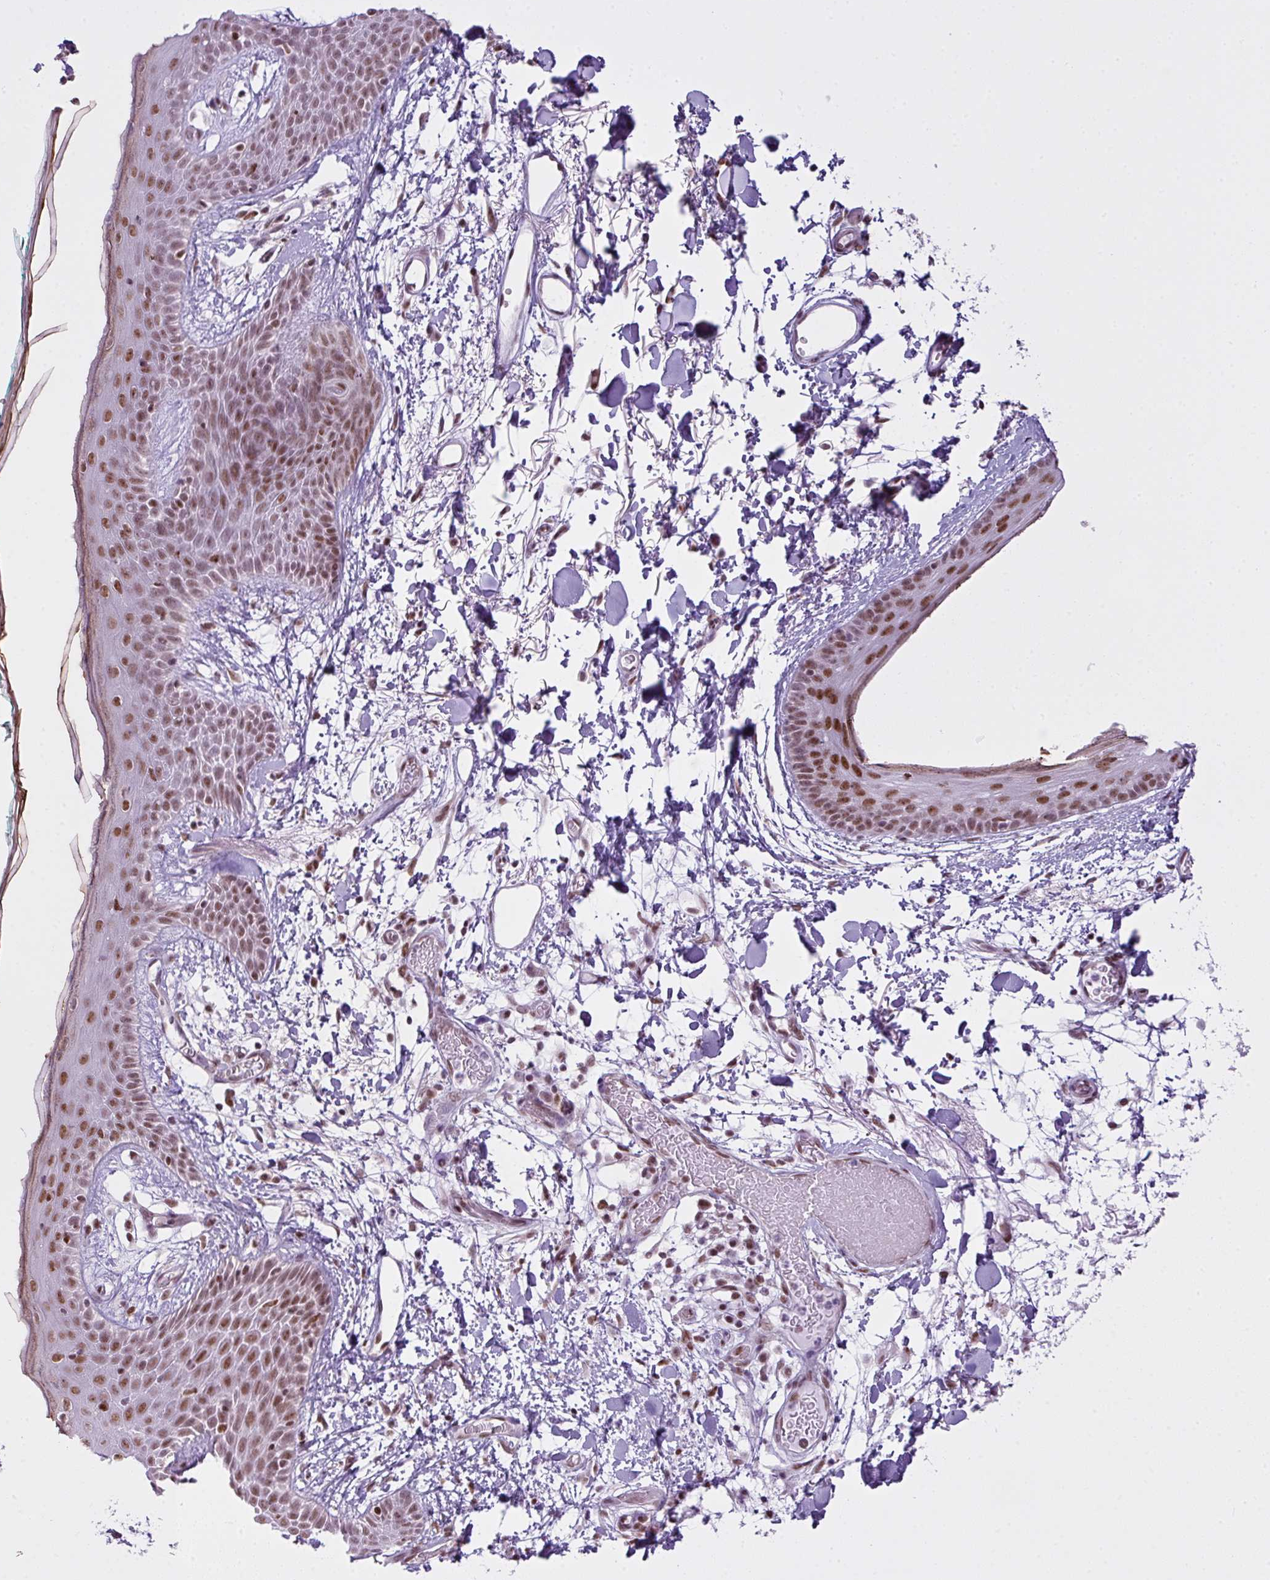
{"staining": {"intensity": "moderate", "quantity": ">75%", "location": "nuclear"}, "tissue": "skin", "cell_type": "Fibroblasts", "image_type": "normal", "snomed": [{"axis": "morphology", "description": "Normal tissue, NOS"}, {"axis": "topography", "description": "Skin"}], "caption": "Brown immunohistochemical staining in unremarkable human skin demonstrates moderate nuclear staining in approximately >75% of fibroblasts.", "gene": "ARL6IP4", "patient": {"sex": "male", "age": 79}}